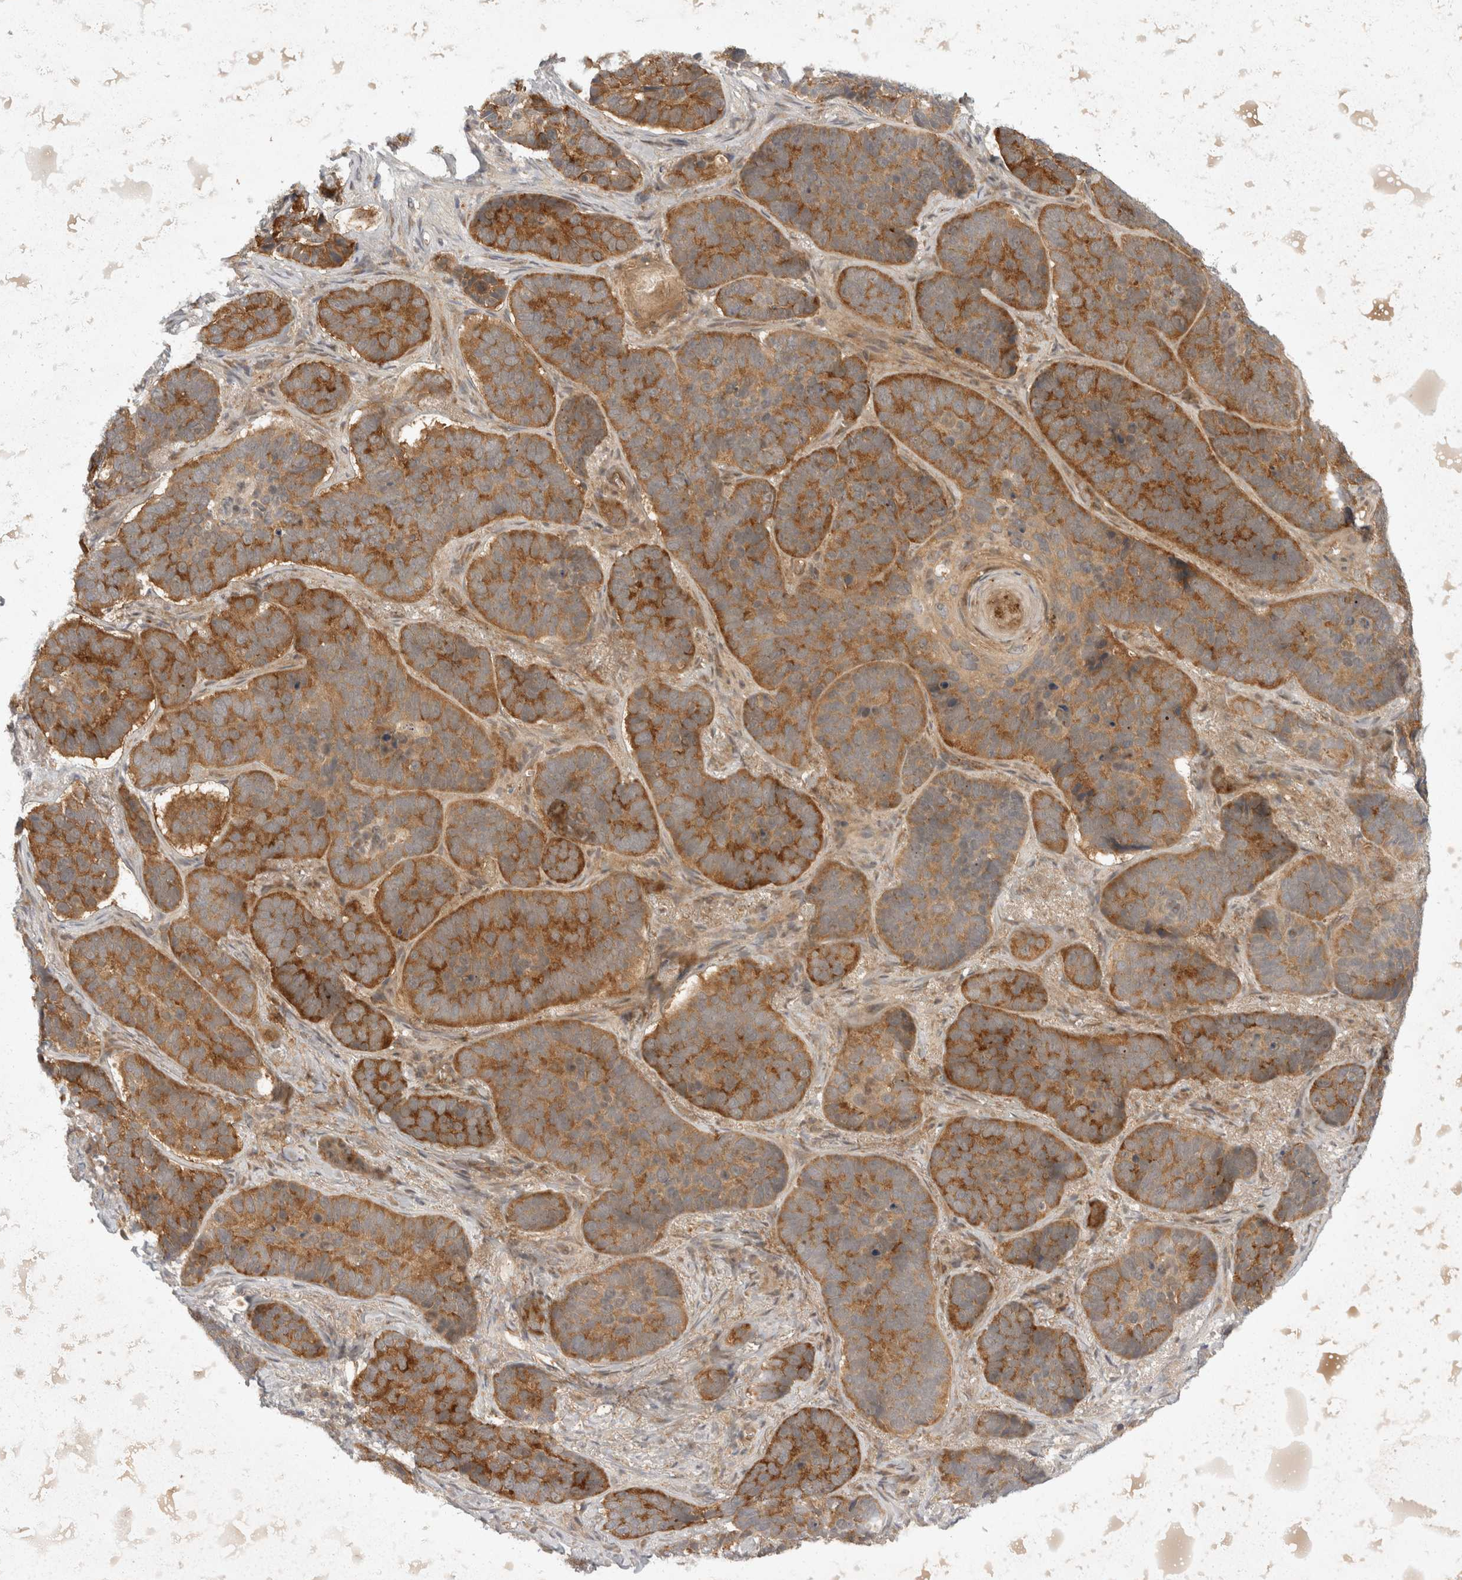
{"staining": {"intensity": "strong", "quantity": "25%-75%", "location": "cytoplasmic/membranous"}, "tissue": "skin cancer", "cell_type": "Tumor cells", "image_type": "cancer", "snomed": [{"axis": "morphology", "description": "Basal cell carcinoma"}, {"axis": "topography", "description": "Skin"}], "caption": "Immunohistochemistry (IHC) of human basal cell carcinoma (skin) shows high levels of strong cytoplasmic/membranous staining in about 25%-75% of tumor cells.", "gene": "EIF4G3", "patient": {"sex": "male", "age": 62}}